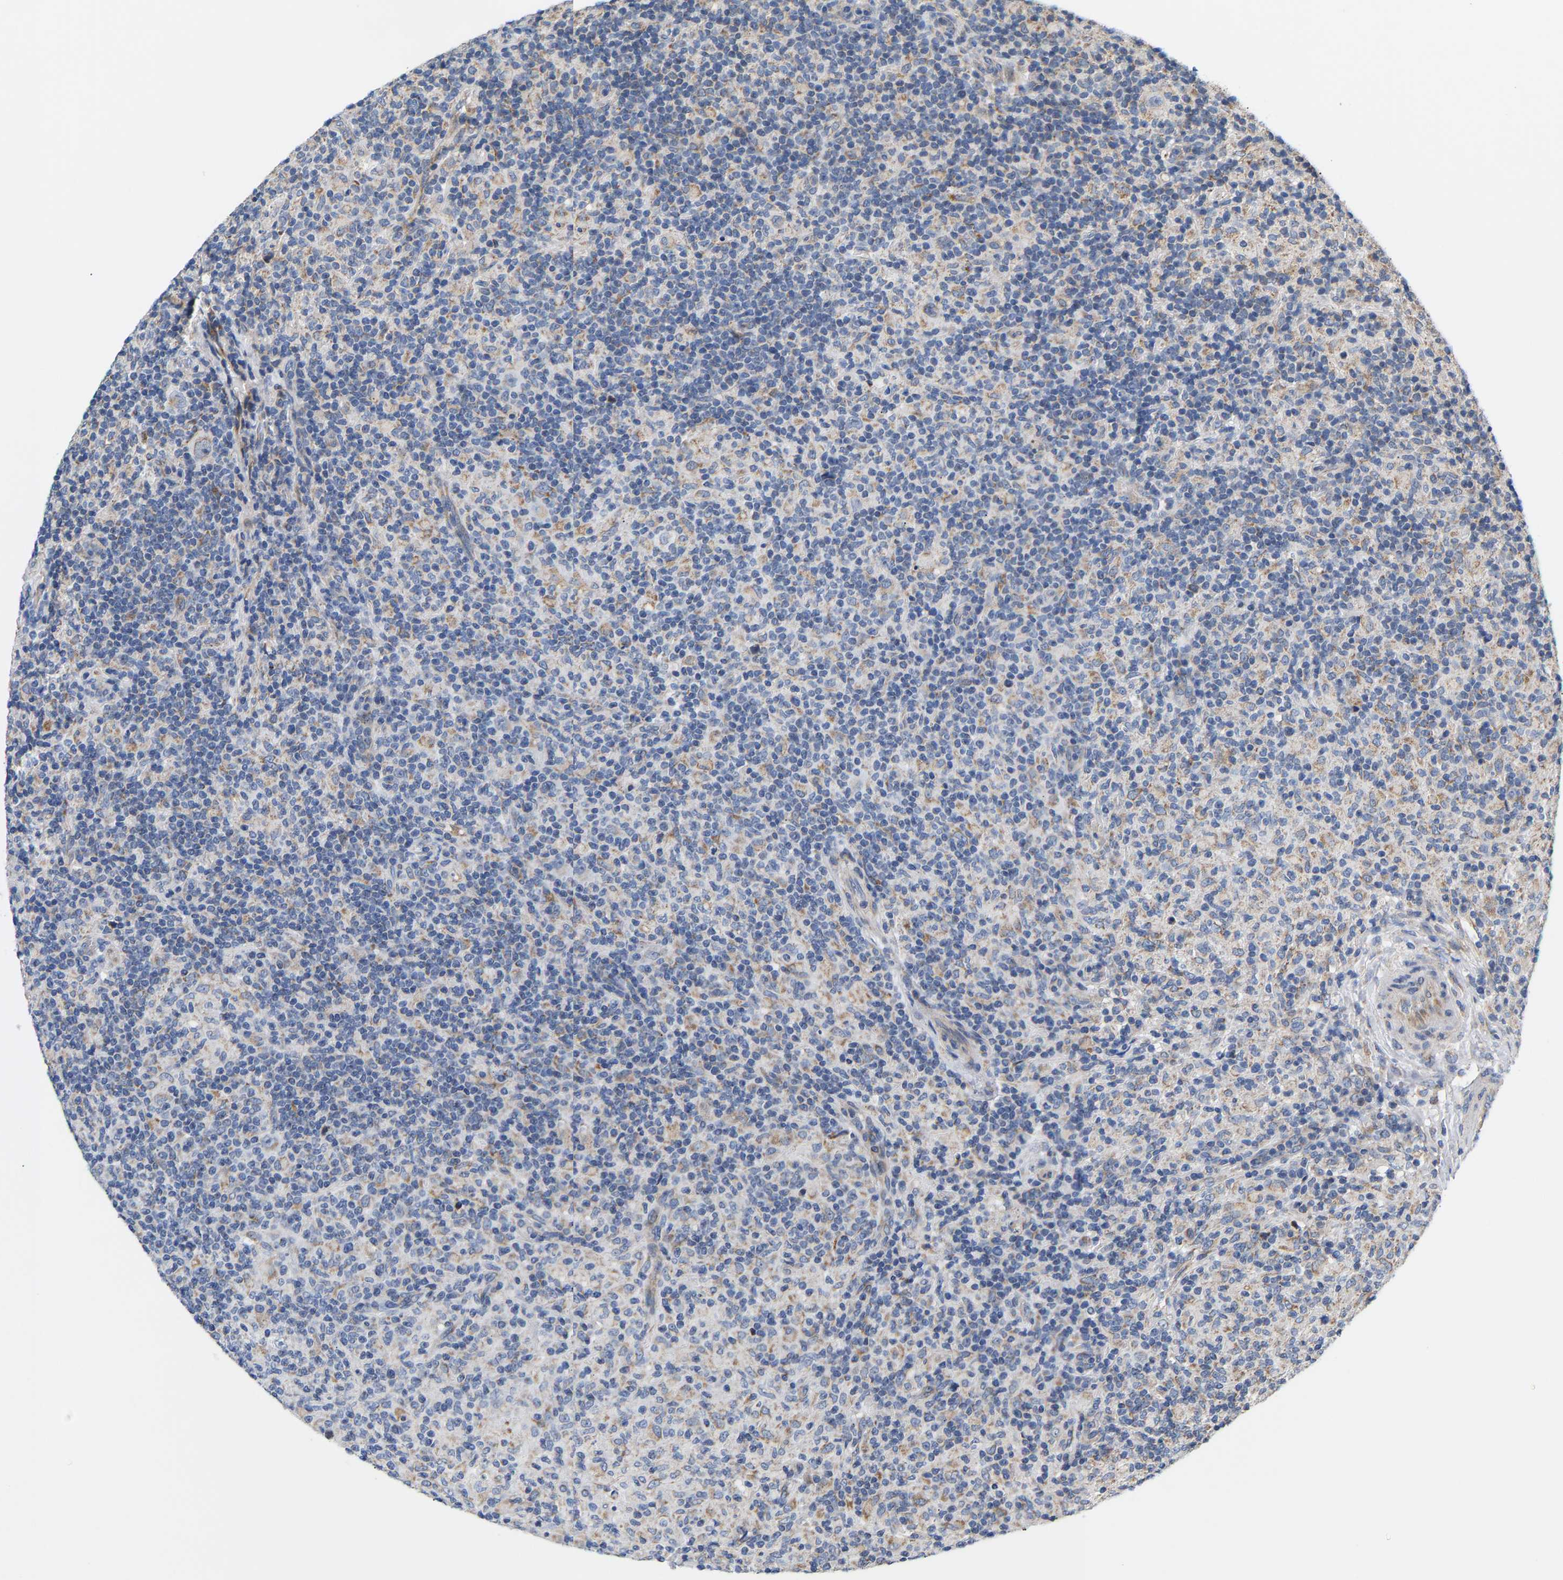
{"staining": {"intensity": "negative", "quantity": "none", "location": "none"}, "tissue": "lymphoma", "cell_type": "Tumor cells", "image_type": "cancer", "snomed": [{"axis": "morphology", "description": "Hodgkin's disease, NOS"}, {"axis": "topography", "description": "Lymph node"}], "caption": "A high-resolution photomicrograph shows immunohistochemistry (IHC) staining of Hodgkin's disease, which shows no significant staining in tumor cells.", "gene": "TMEM168", "patient": {"sex": "male", "age": 70}}